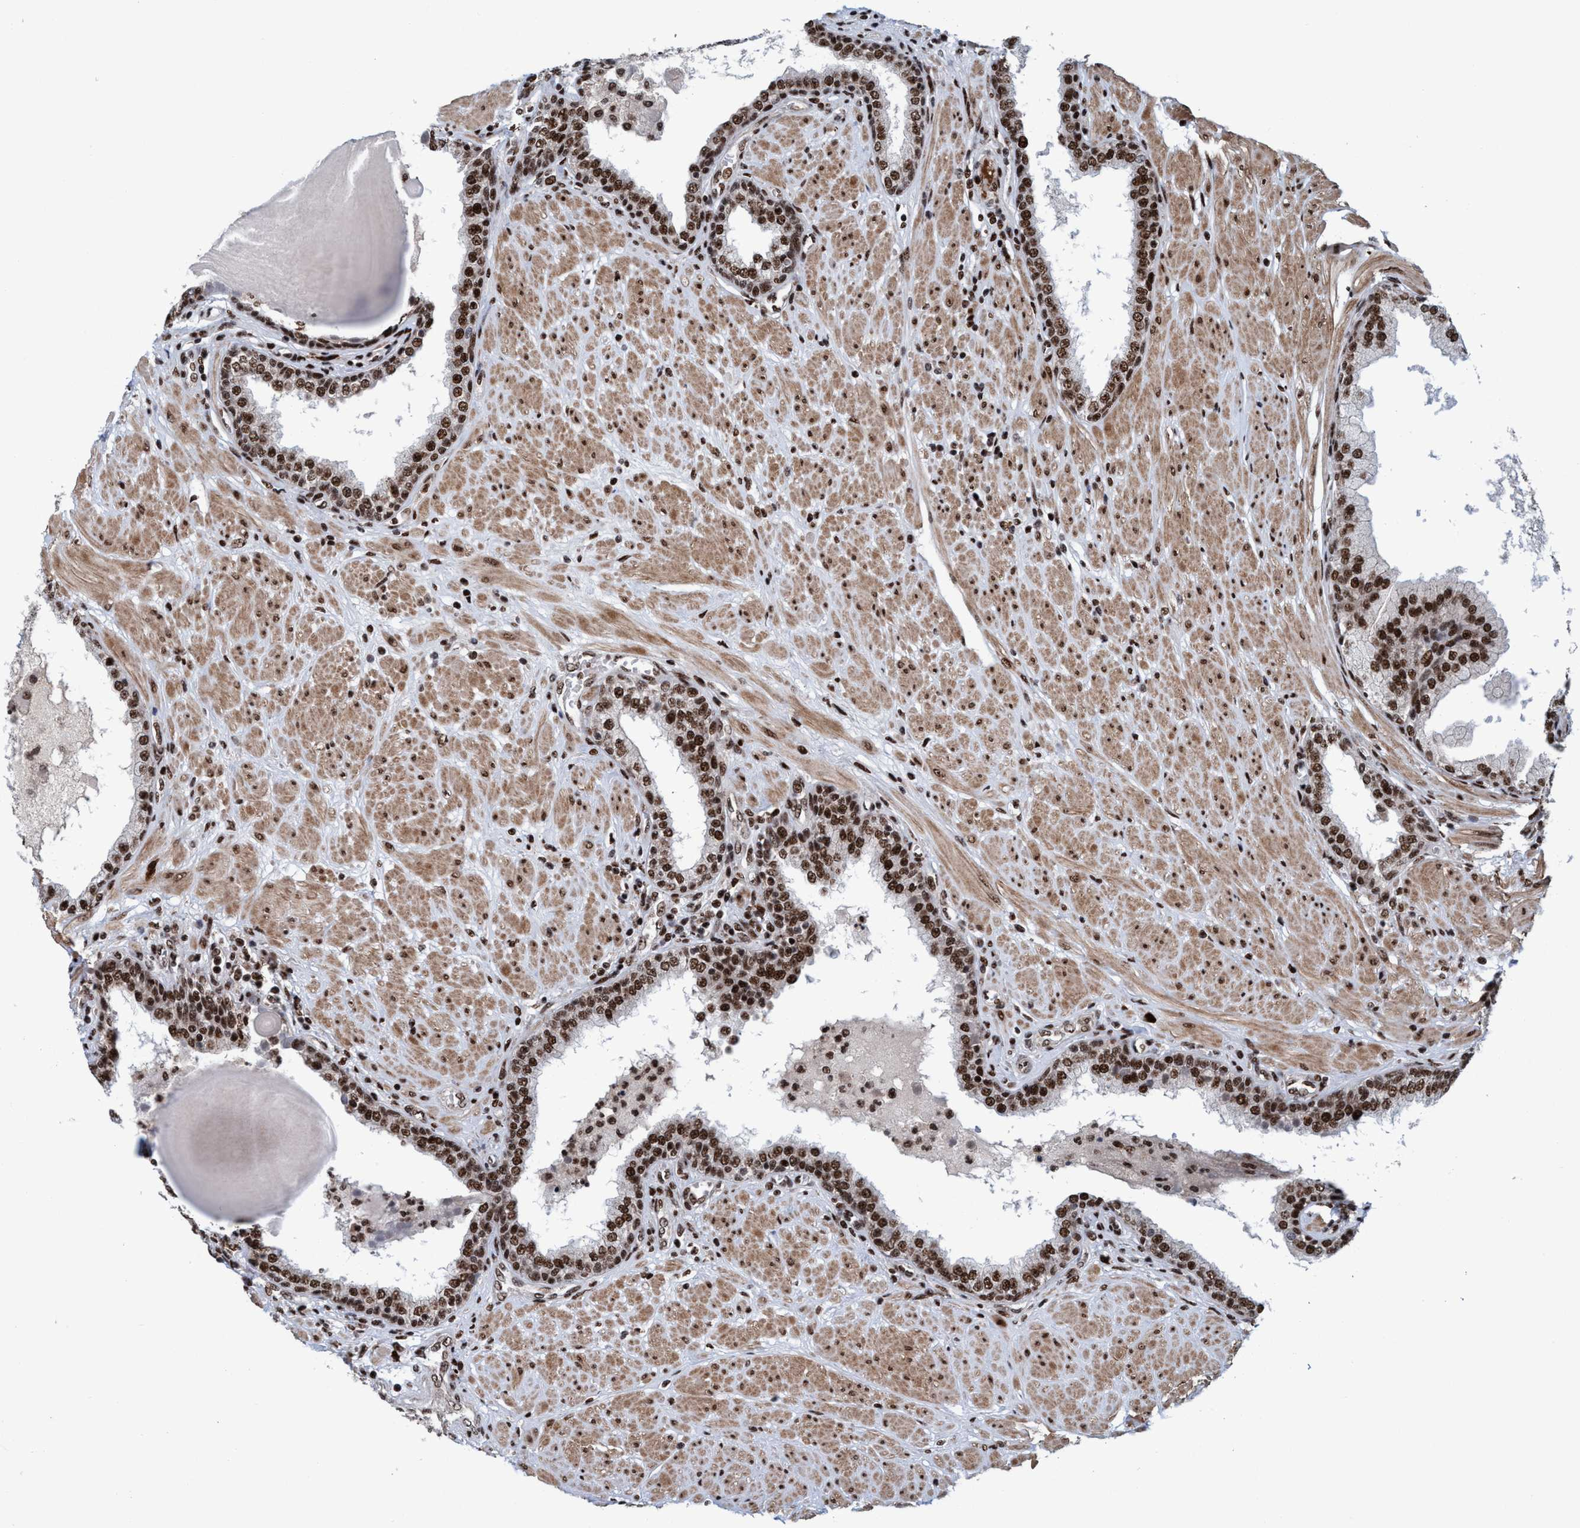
{"staining": {"intensity": "strong", "quantity": ">75%", "location": "nuclear"}, "tissue": "prostate", "cell_type": "Glandular cells", "image_type": "normal", "snomed": [{"axis": "morphology", "description": "Normal tissue, NOS"}, {"axis": "topography", "description": "Prostate"}], "caption": "The histopathology image reveals immunohistochemical staining of benign prostate. There is strong nuclear positivity is appreciated in about >75% of glandular cells. The staining was performed using DAB (3,3'-diaminobenzidine) to visualize the protein expression in brown, while the nuclei were stained in blue with hematoxylin (Magnification: 20x).", "gene": "TOPBP1", "patient": {"sex": "male", "age": 51}}